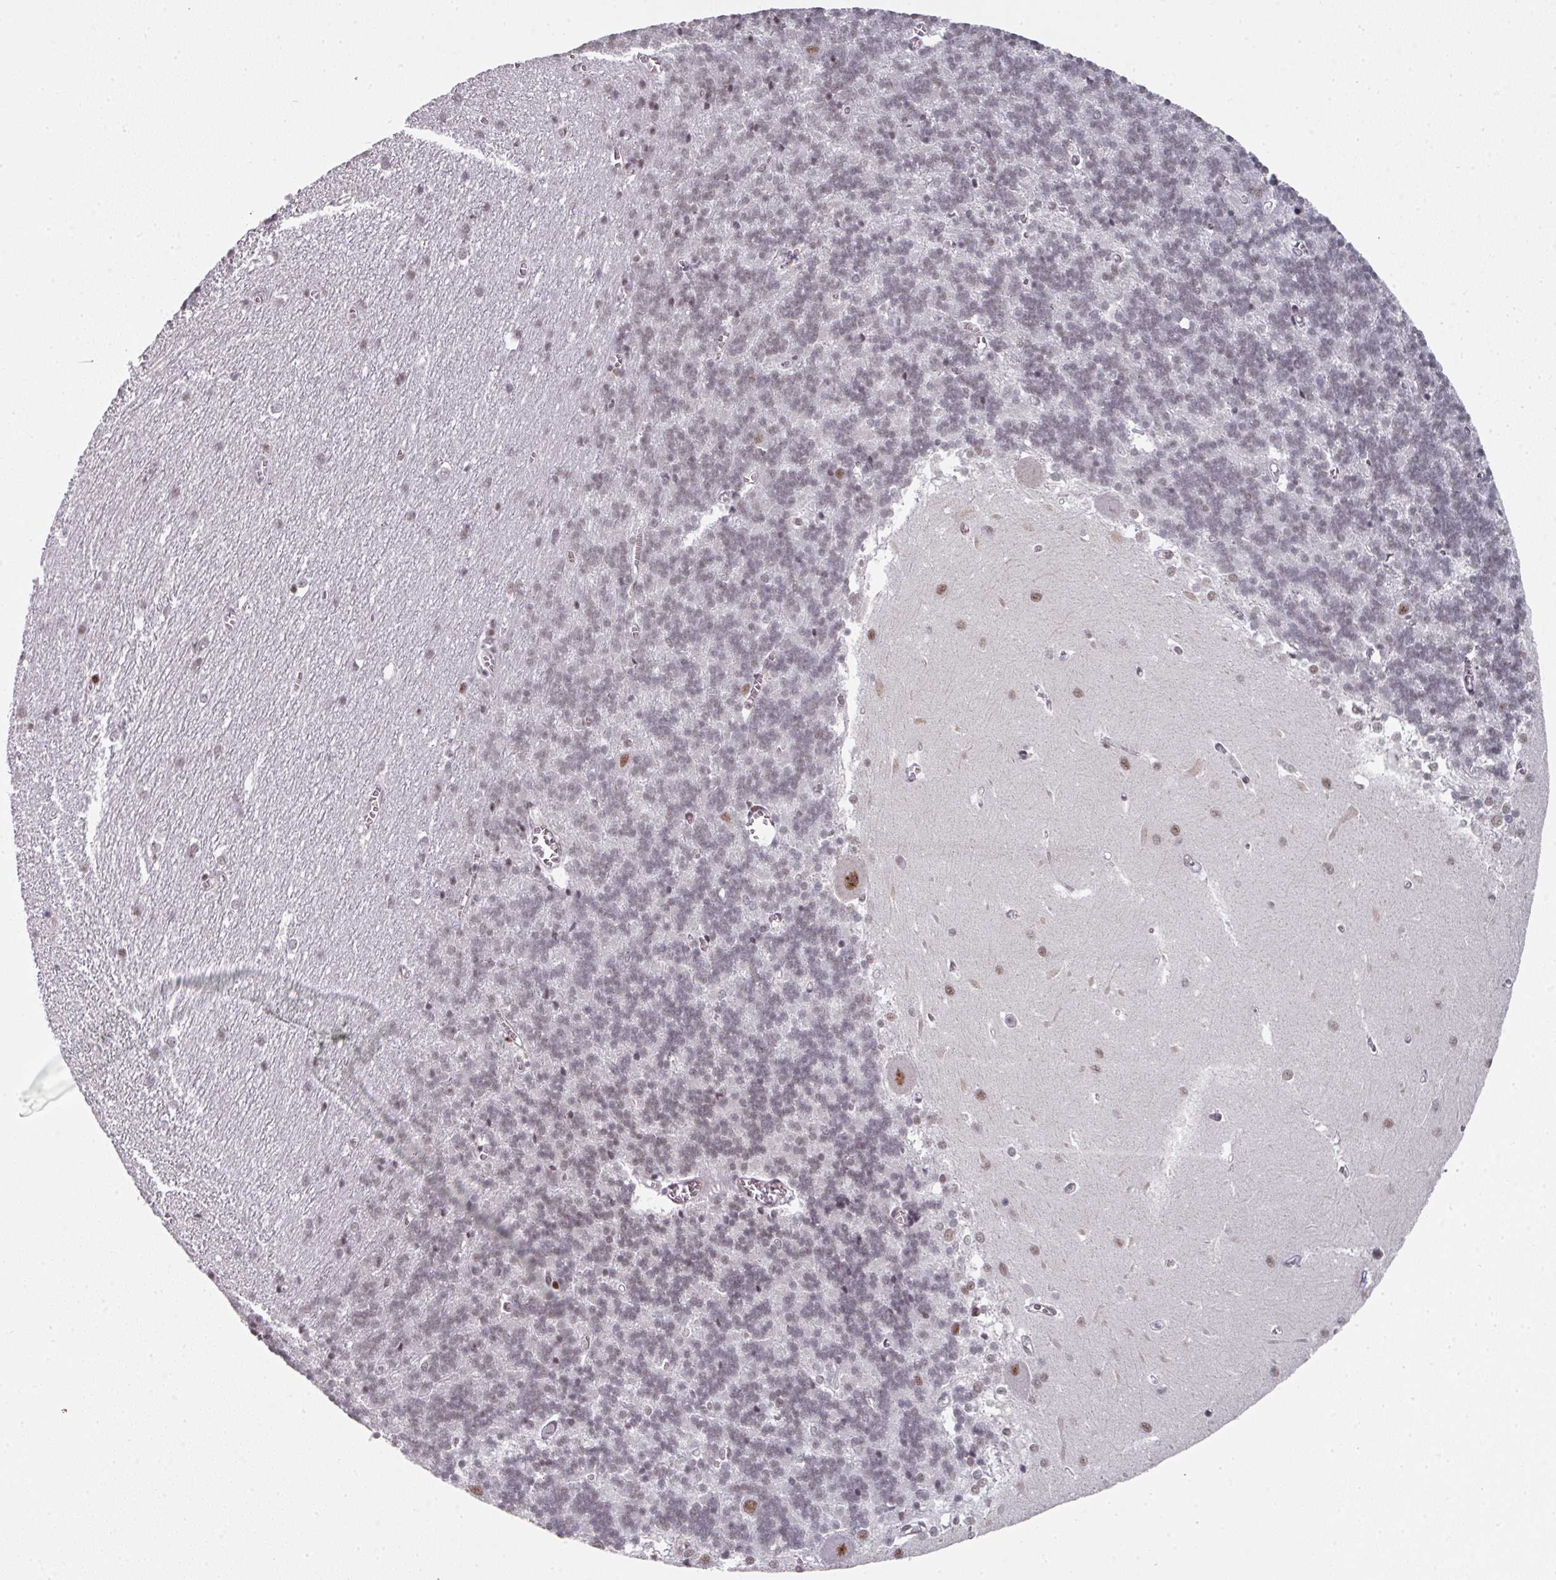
{"staining": {"intensity": "weak", "quantity": "25%-75%", "location": "nuclear"}, "tissue": "cerebellum", "cell_type": "Cells in granular layer", "image_type": "normal", "snomed": [{"axis": "morphology", "description": "Normal tissue, NOS"}, {"axis": "topography", "description": "Cerebellum"}], "caption": "Immunohistochemical staining of unremarkable cerebellum reveals 25%-75% levels of weak nuclear protein positivity in approximately 25%-75% of cells in granular layer. (DAB IHC with brightfield microscopy, high magnification).", "gene": "SF3B5", "patient": {"sex": "male", "age": 37}}